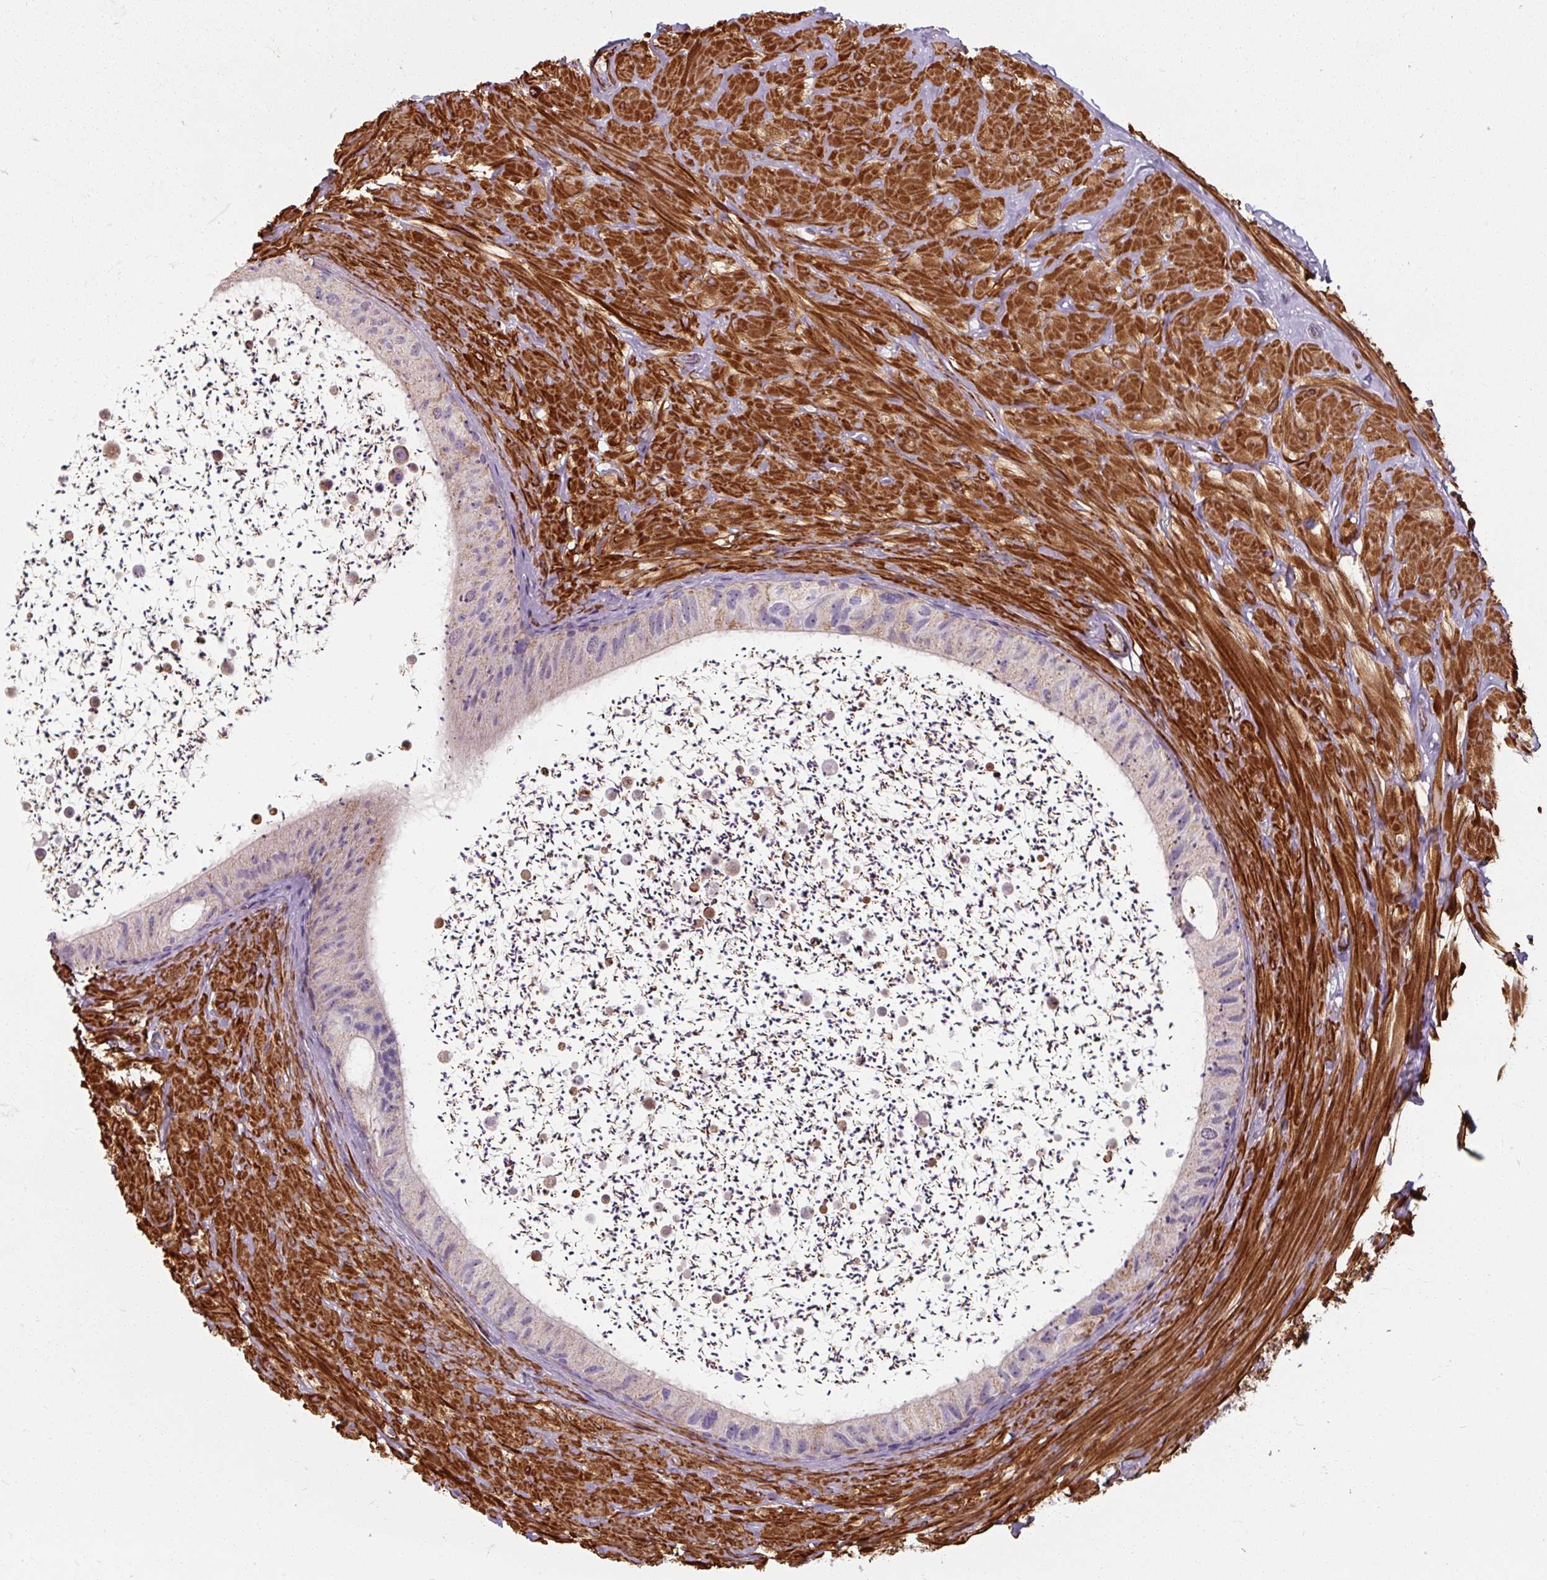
{"staining": {"intensity": "moderate", "quantity": "<25%", "location": "cytoplasmic/membranous"}, "tissue": "epididymis", "cell_type": "Glandular cells", "image_type": "normal", "snomed": [{"axis": "morphology", "description": "Normal tissue, NOS"}, {"axis": "topography", "description": "Epididymis"}, {"axis": "topography", "description": "Peripheral nerve tissue"}], "caption": "Protein expression by IHC demonstrates moderate cytoplasmic/membranous positivity in approximately <25% of glandular cells in normal epididymis. (Brightfield microscopy of DAB IHC at high magnification).", "gene": "MRPS5", "patient": {"sex": "male", "age": 32}}